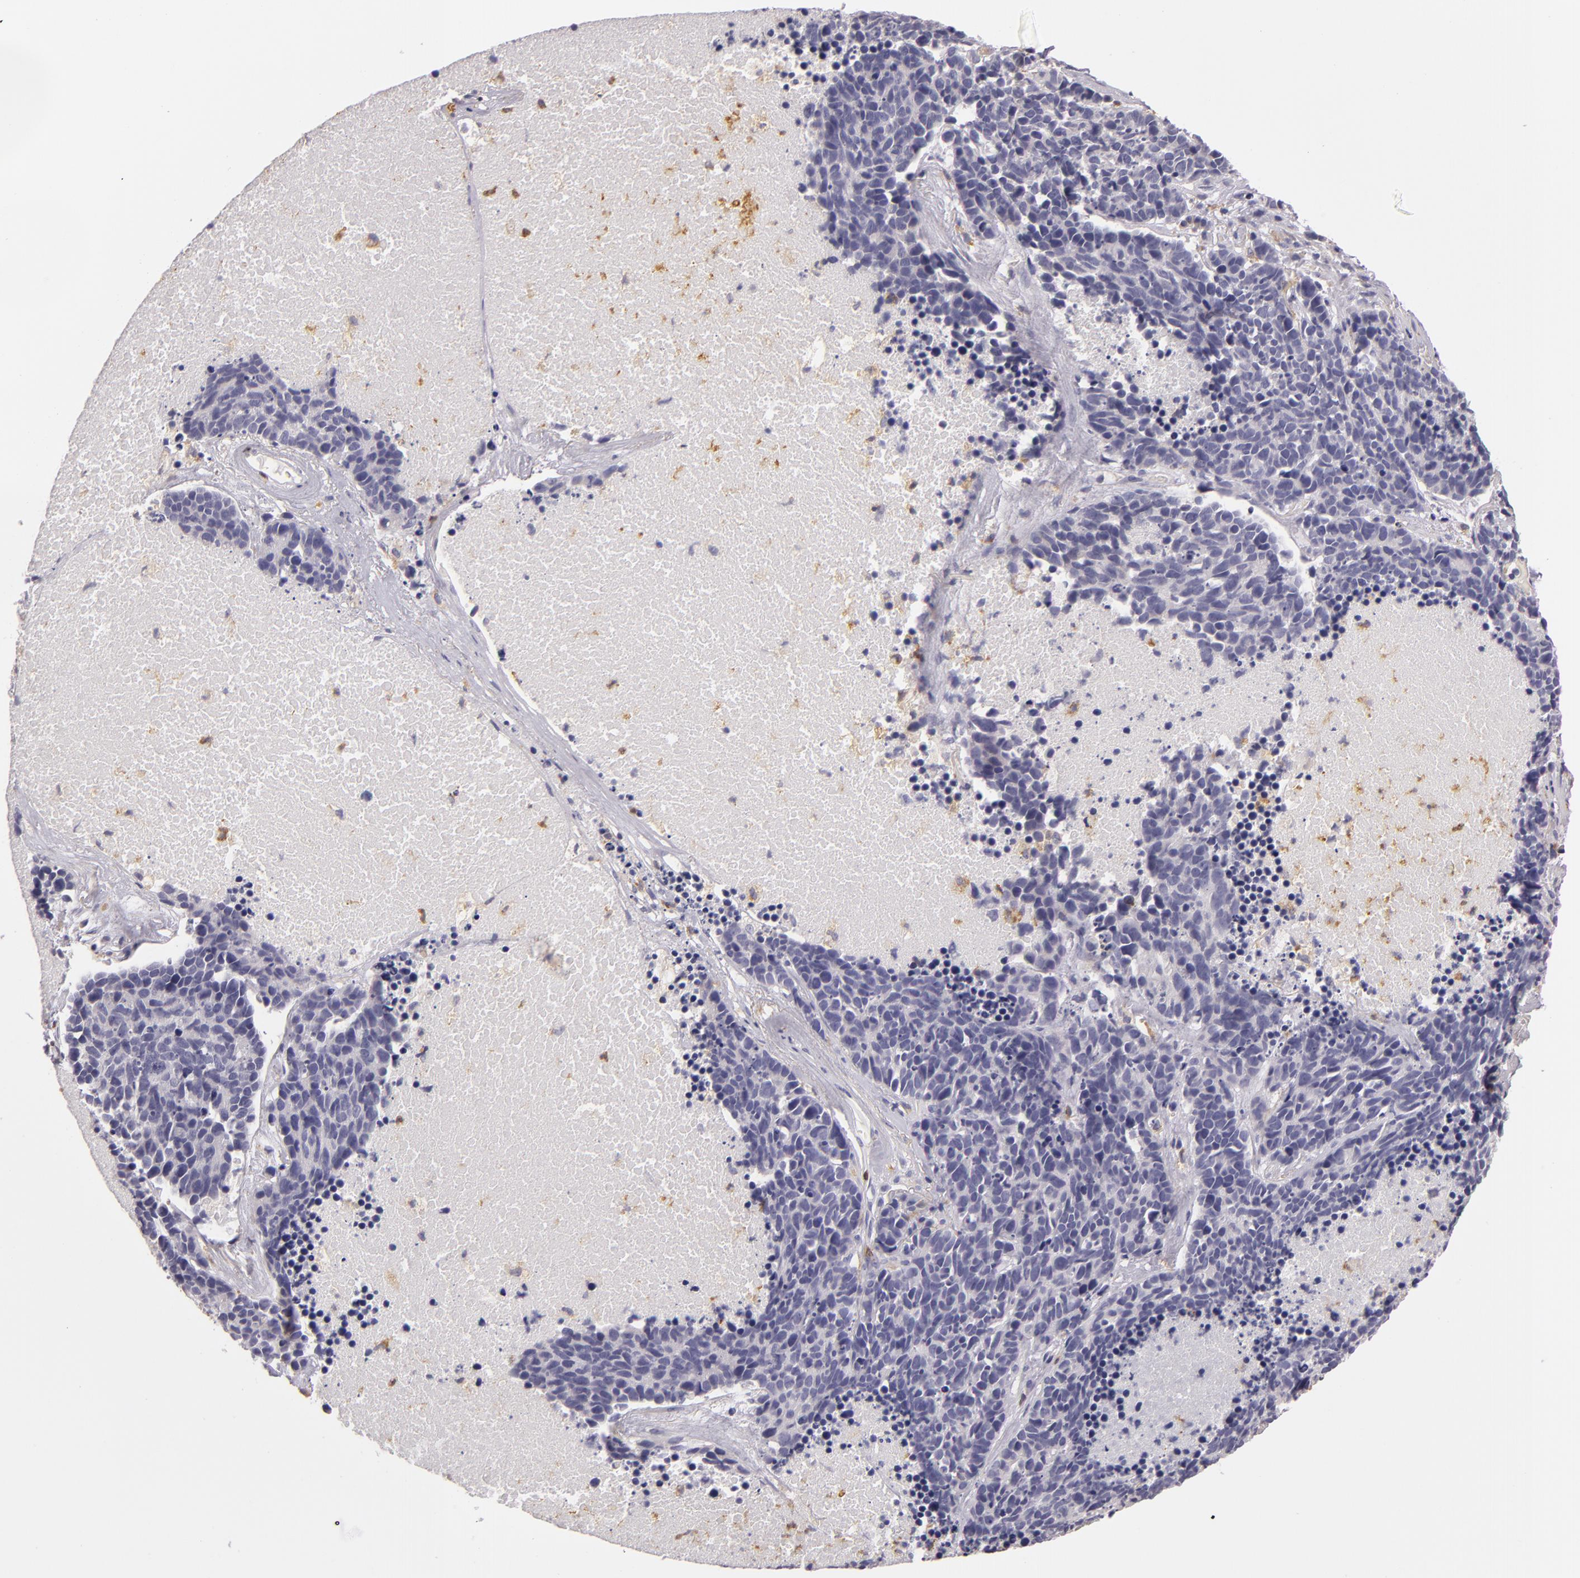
{"staining": {"intensity": "negative", "quantity": "none", "location": "none"}, "tissue": "lung cancer", "cell_type": "Tumor cells", "image_type": "cancer", "snomed": [{"axis": "morphology", "description": "Neoplasm, malignant, NOS"}, {"axis": "topography", "description": "Lung"}], "caption": "Immunohistochemistry of lung neoplasm (malignant) demonstrates no positivity in tumor cells. (DAB IHC visualized using brightfield microscopy, high magnification).", "gene": "TLR8", "patient": {"sex": "female", "age": 75}}